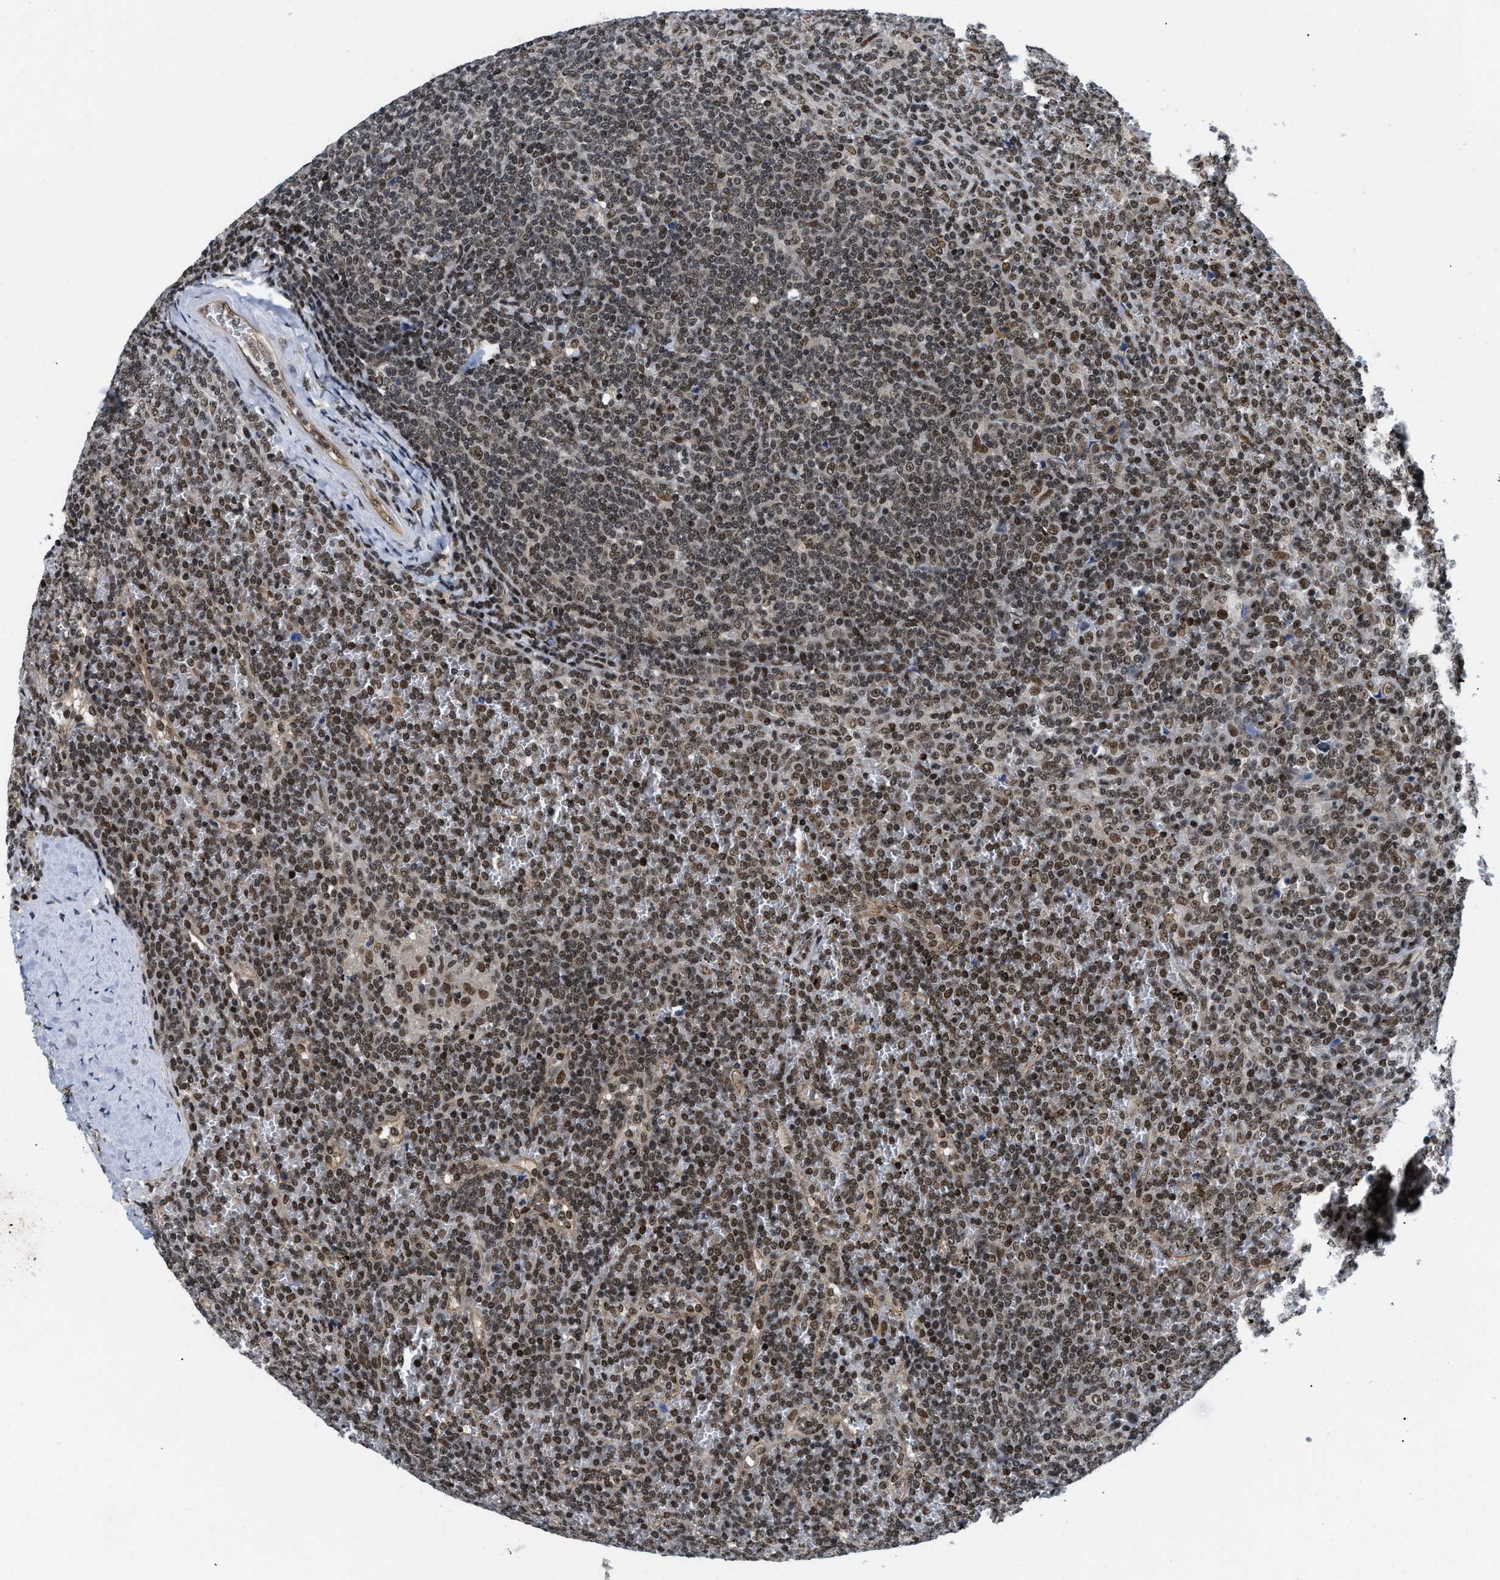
{"staining": {"intensity": "moderate", "quantity": "25%-75%", "location": "nuclear"}, "tissue": "lymphoma", "cell_type": "Tumor cells", "image_type": "cancer", "snomed": [{"axis": "morphology", "description": "Malignant lymphoma, non-Hodgkin's type, Low grade"}, {"axis": "topography", "description": "Spleen"}], "caption": "Lymphoma stained with DAB IHC displays medium levels of moderate nuclear staining in approximately 25%-75% of tumor cells.", "gene": "SAFB", "patient": {"sex": "female", "age": 19}}